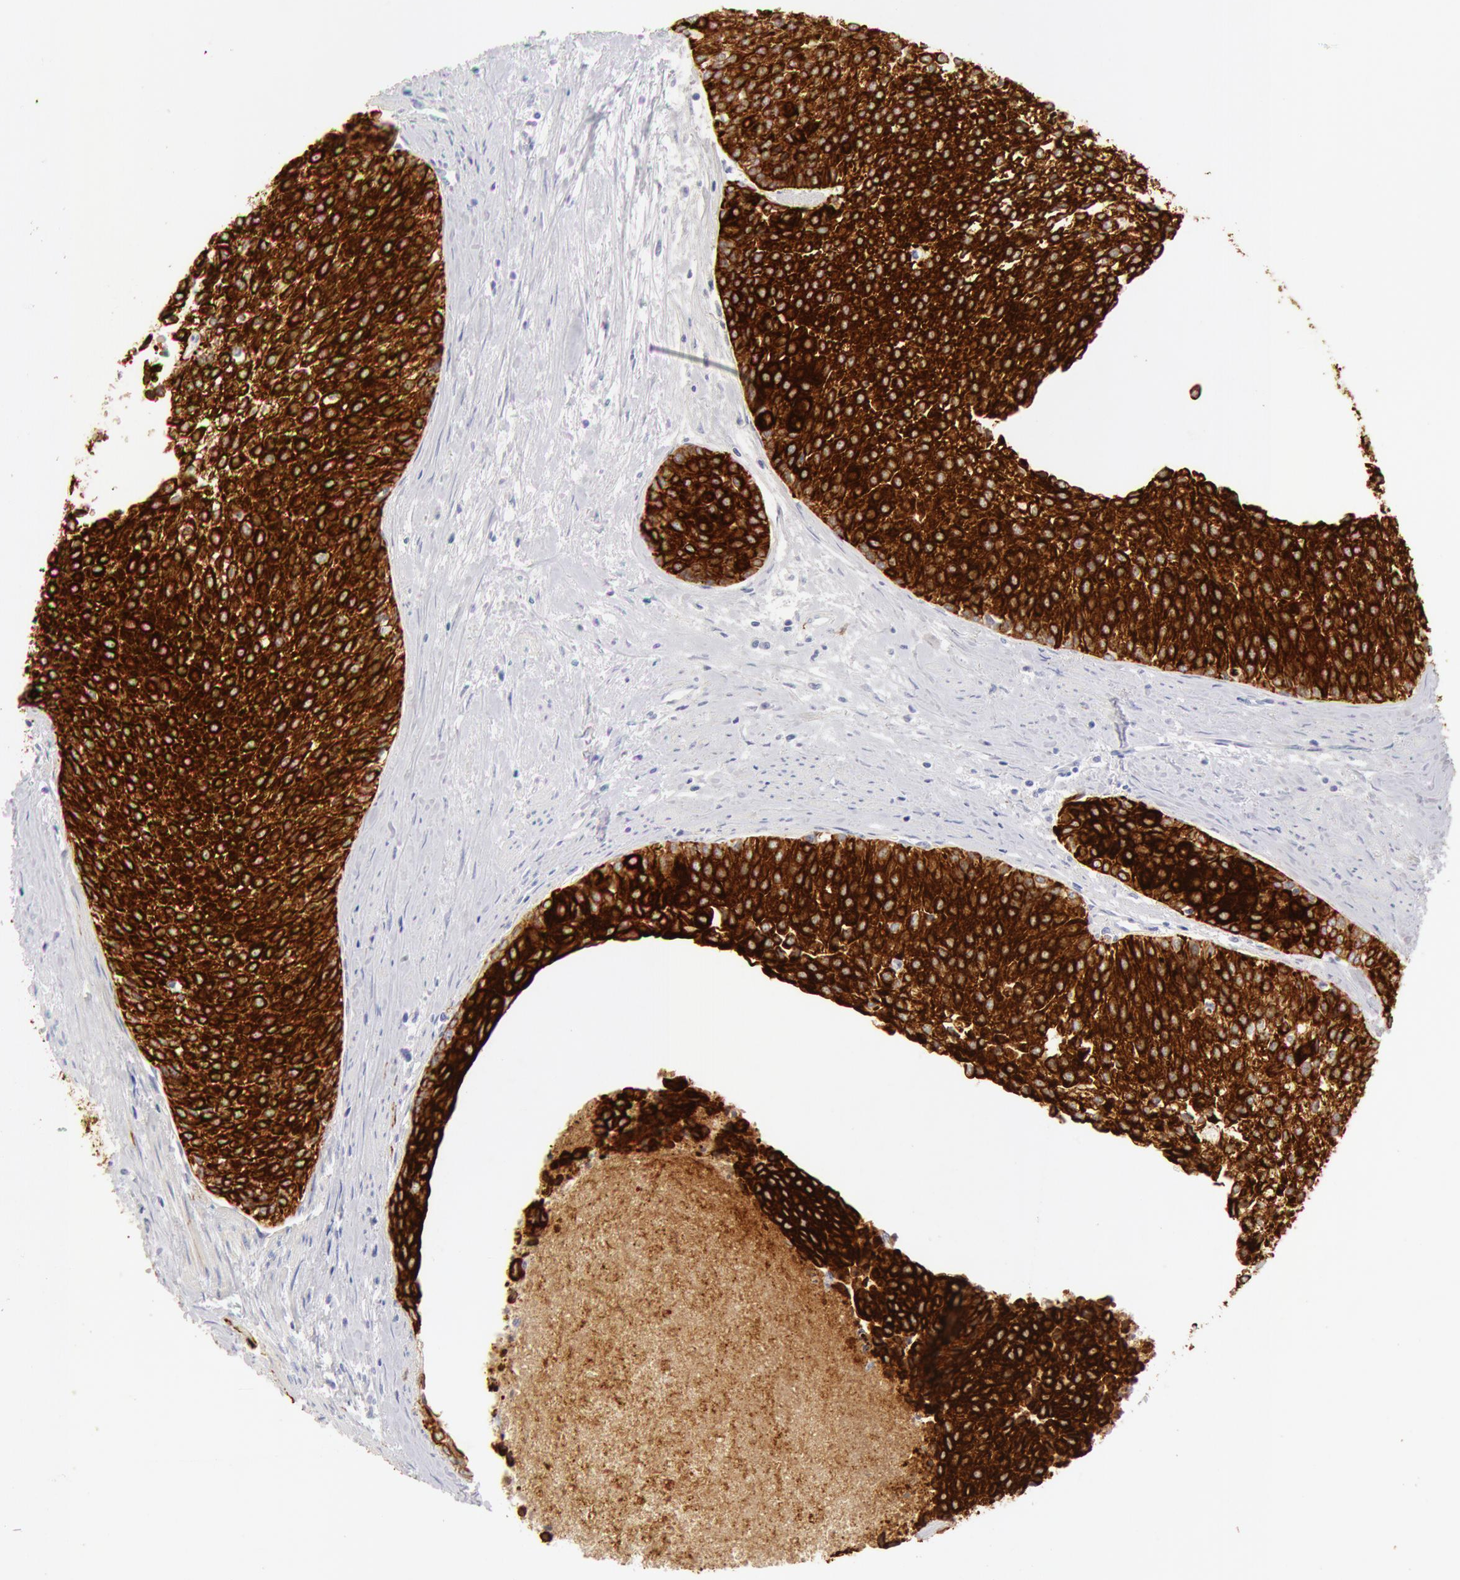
{"staining": {"intensity": "strong", "quantity": ">75%", "location": "cytoplasmic/membranous"}, "tissue": "urothelial cancer", "cell_type": "Tumor cells", "image_type": "cancer", "snomed": [{"axis": "morphology", "description": "Urothelial carcinoma, Low grade"}, {"axis": "topography", "description": "Urinary bladder"}], "caption": "DAB immunohistochemical staining of human low-grade urothelial carcinoma exhibits strong cytoplasmic/membranous protein positivity in approximately >75% of tumor cells. The staining was performed using DAB to visualize the protein expression in brown, while the nuclei were stained in blue with hematoxylin (Magnification: 20x).", "gene": "KRT8", "patient": {"sex": "female", "age": 73}}